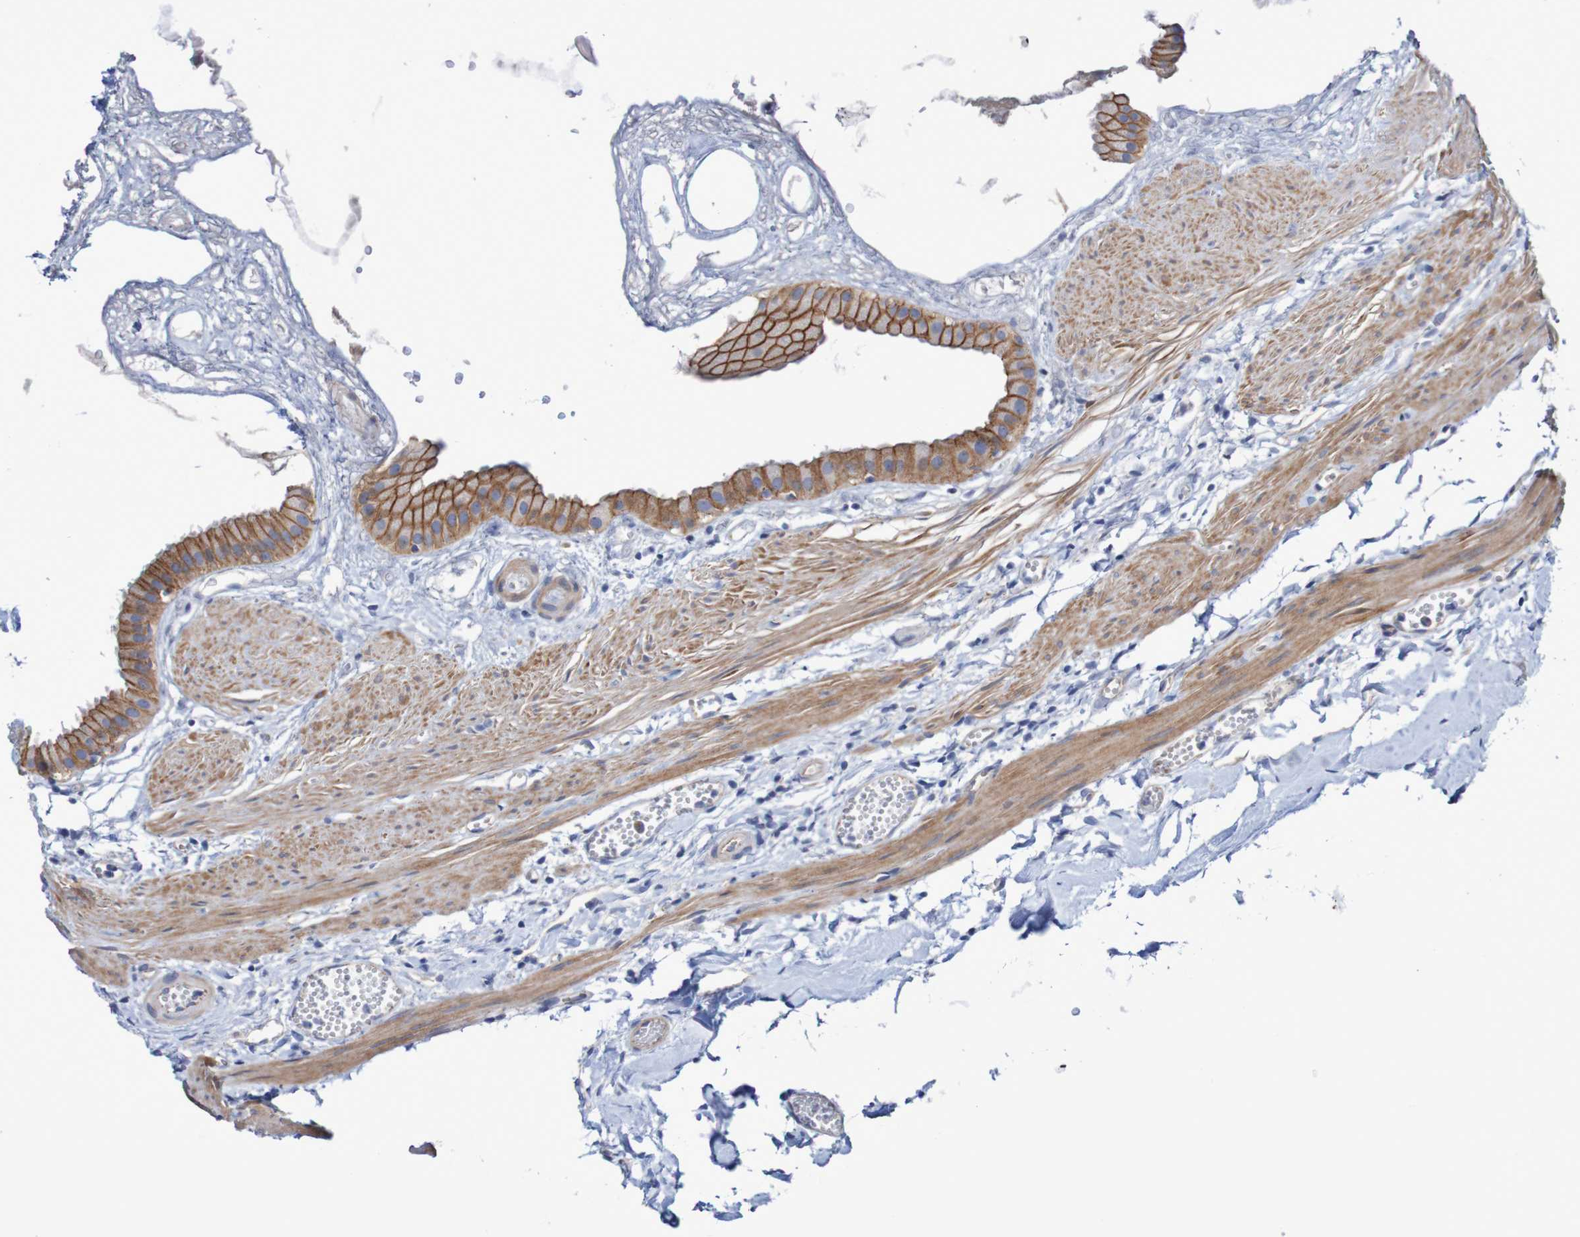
{"staining": {"intensity": "moderate", "quantity": ">75%", "location": "cytoplasmic/membranous"}, "tissue": "gallbladder", "cell_type": "Glandular cells", "image_type": "normal", "snomed": [{"axis": "morphology", "description": "Normal tissue, NOS"}, {"axis": "topography", "description": "Gallbladder"}], "caption": "Gallbladder stained with immunohistochemistry (IHC) shows moderate cytoplasmic/membranous positivity in approximately >75% of glandular cells. The staining is performed using DAB brown chromogen to label protein expression. The nuclei are counter-stained blue using hematoxylin.", "gene": "NECTIN2", "patient": {"sex": "female", "age": 64}}